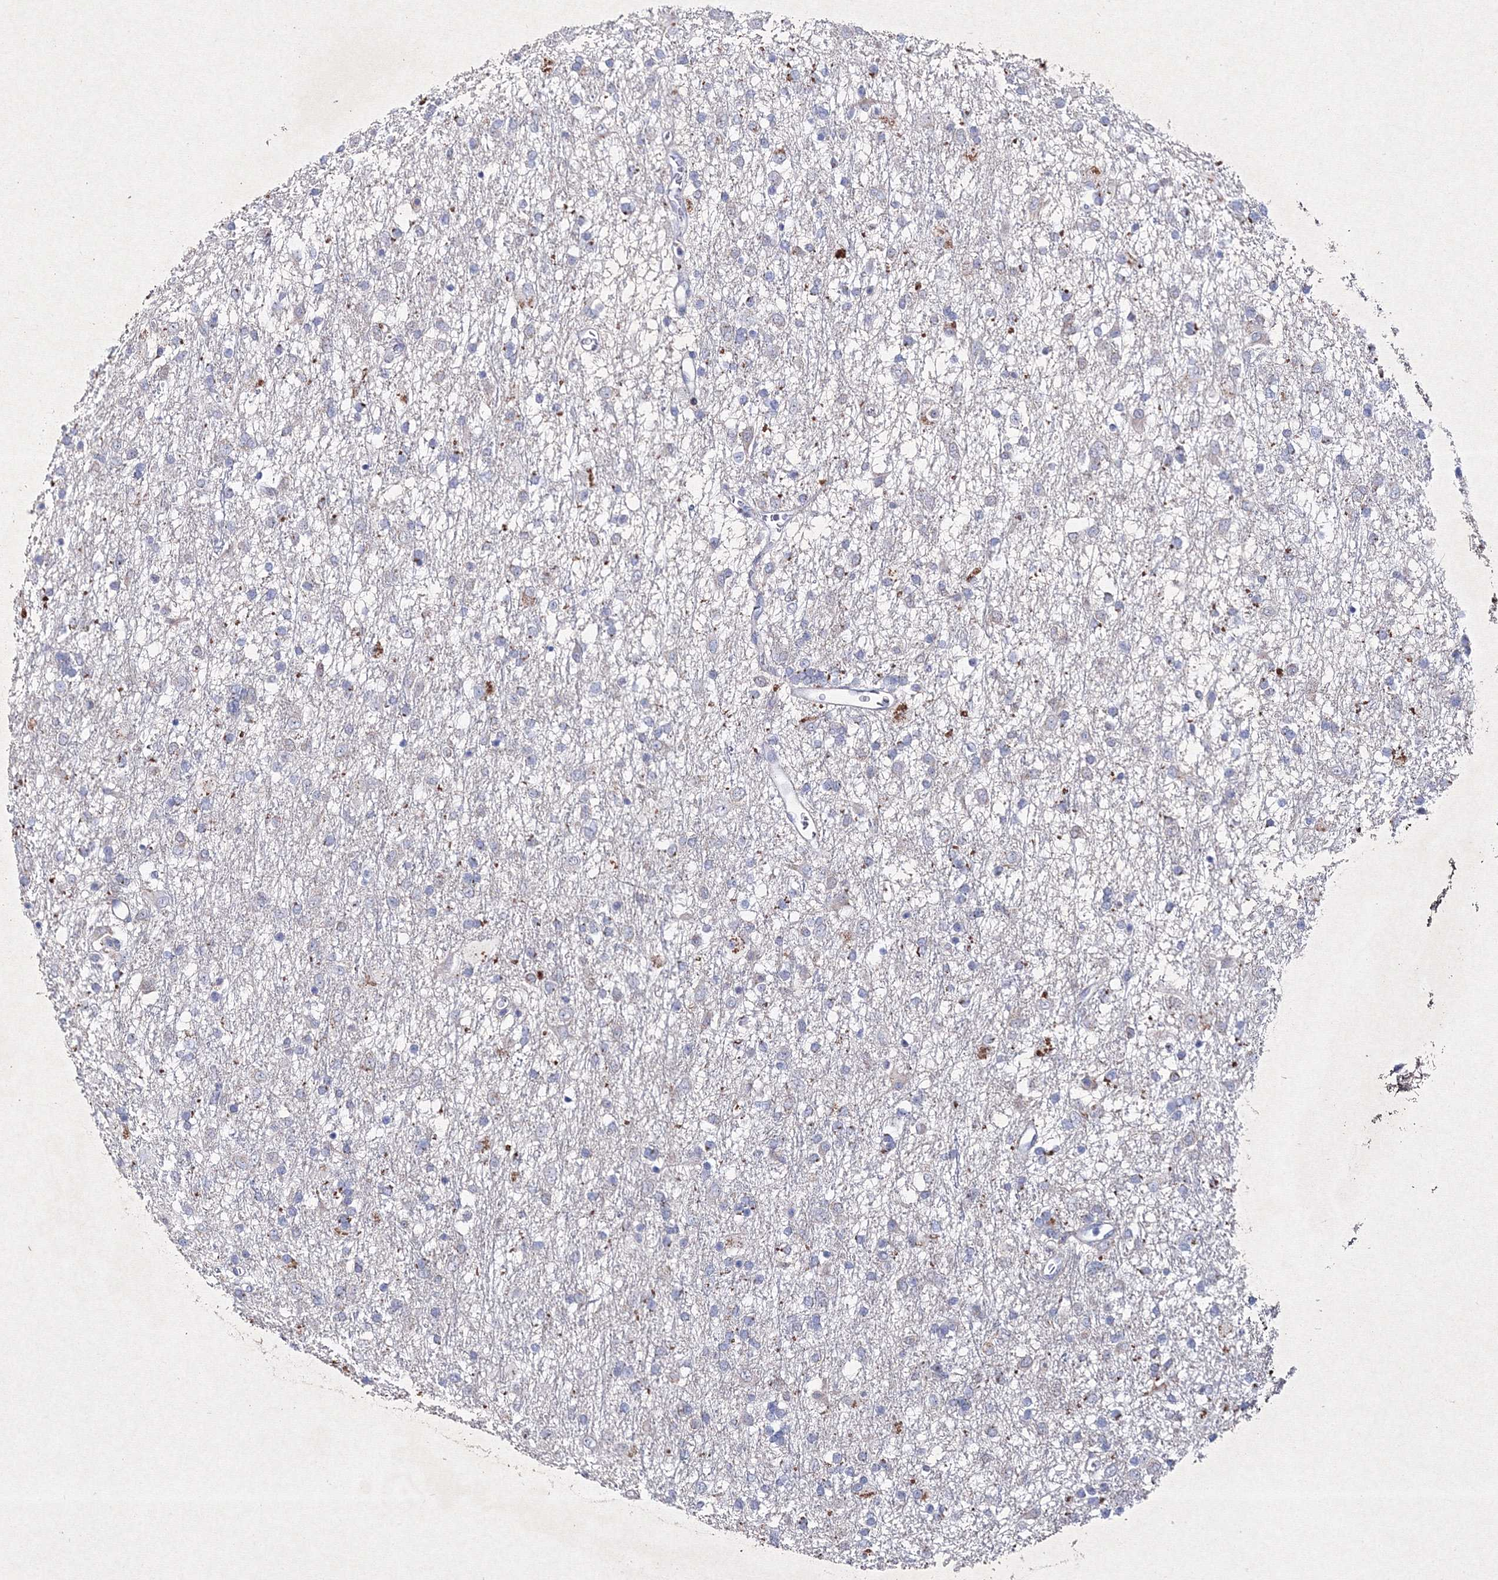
{"staining": {"intensity": "negative", "quantity": "none", "location": "none"}, "tissue": "glioma", "cell_type": "Tumor cells", "image_type": "cancer", "snomed": [{"axis": "morphology", "description": "Glioma, malignant, Low grade"}, {"axis": "topography", "description": "Brain"}], "caption": "This is an IHC image of human low-grade glioma (malignant). There is no expression in tumor cells.", "gene": "SMIM29", "patient": {"sex": "male", "age": 65}}